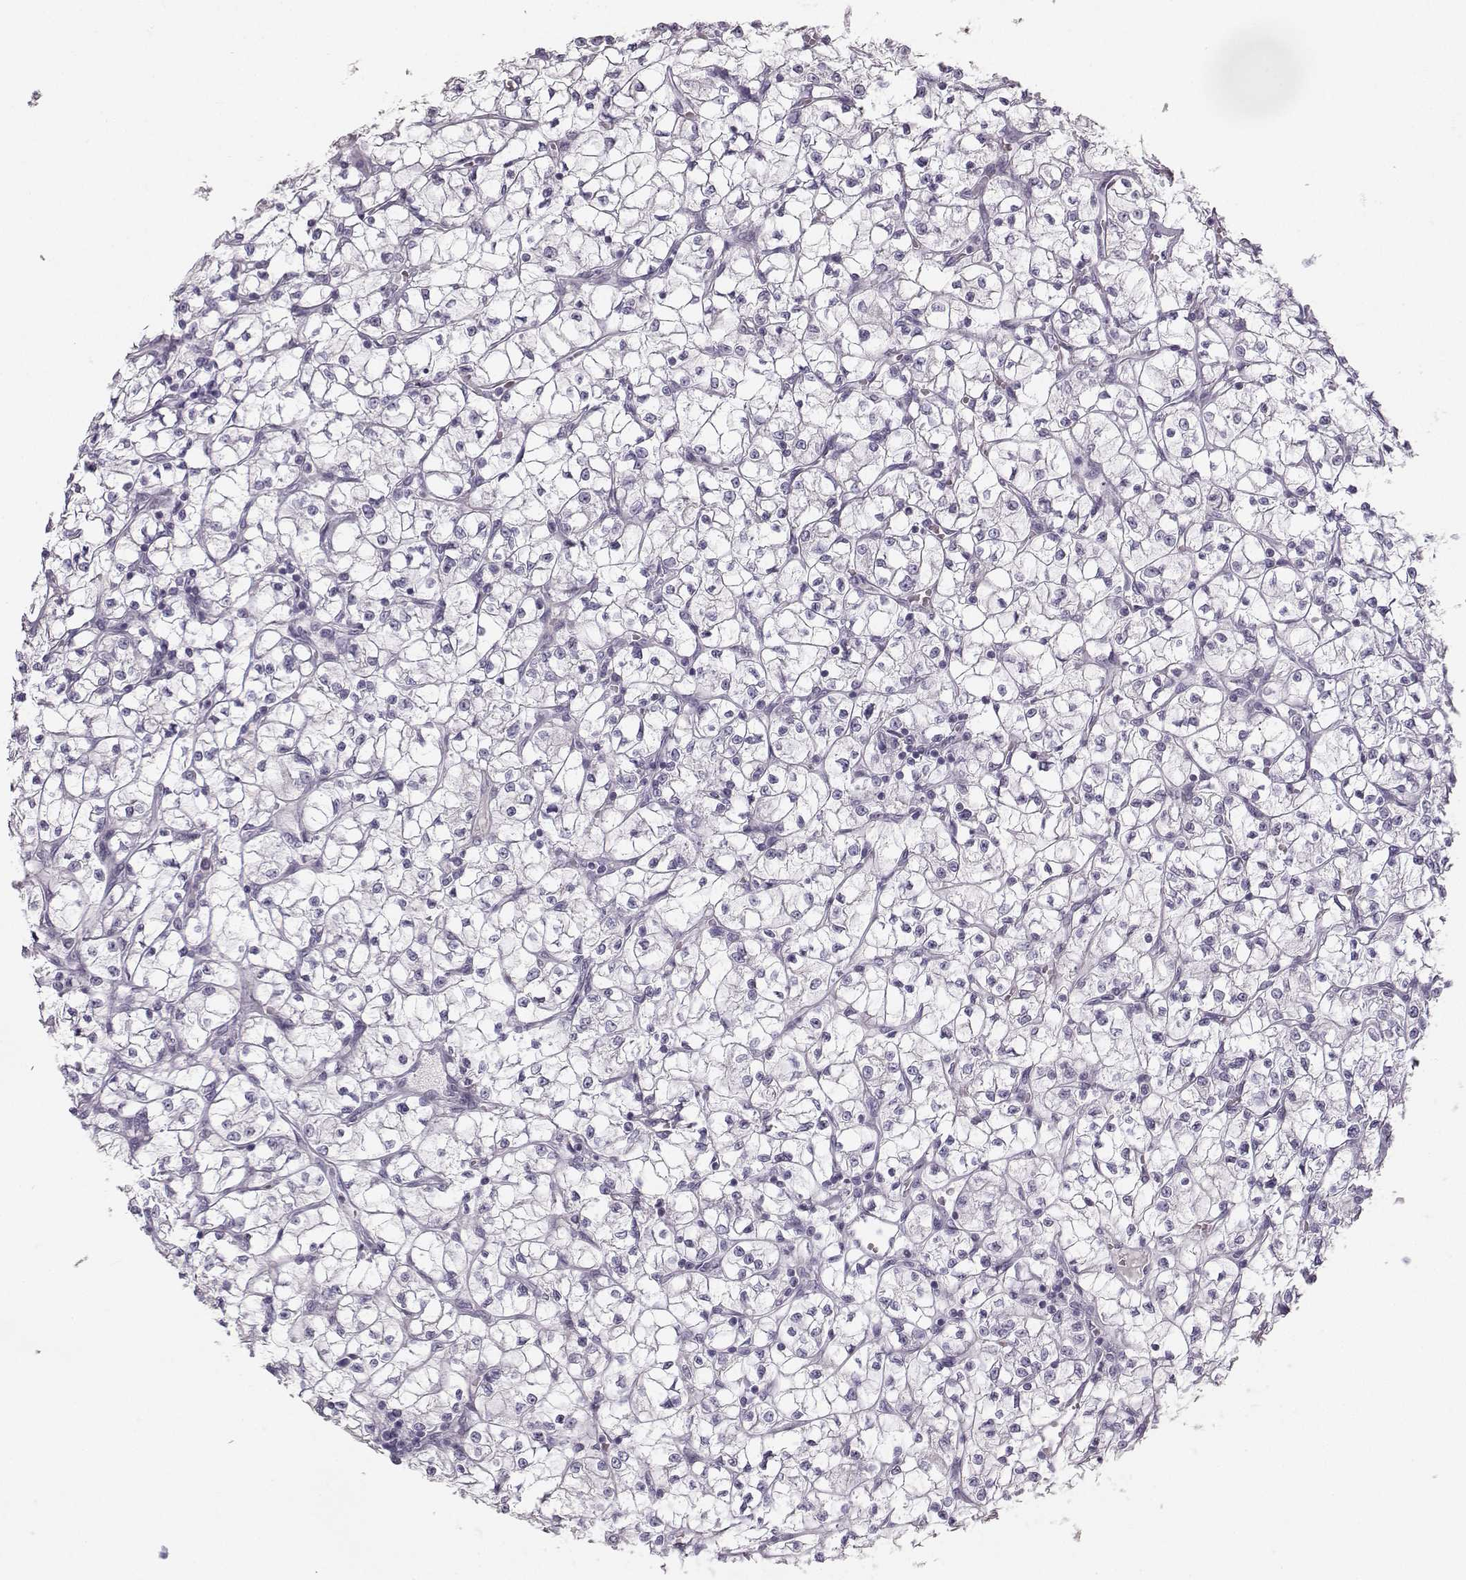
{"staining": {"intensity": "negative", "quantity": "none", "location": "none"}, "tissue": "renal cancer", "cell_type": "Tumor cells", "image_type": "cancer", "snomed": [{"axis": "morphology", "description": "Adenocarcinoma, NOS"}, {"axis": "topography", "description": "Kidney"}], "caption": "Immunohistochemistry (IHC) of human adenocarcinoma (renal) exhibits no positivity in tumor cells.", "gene": "CASR", "patient": {"sex": "female", "age": 64}}